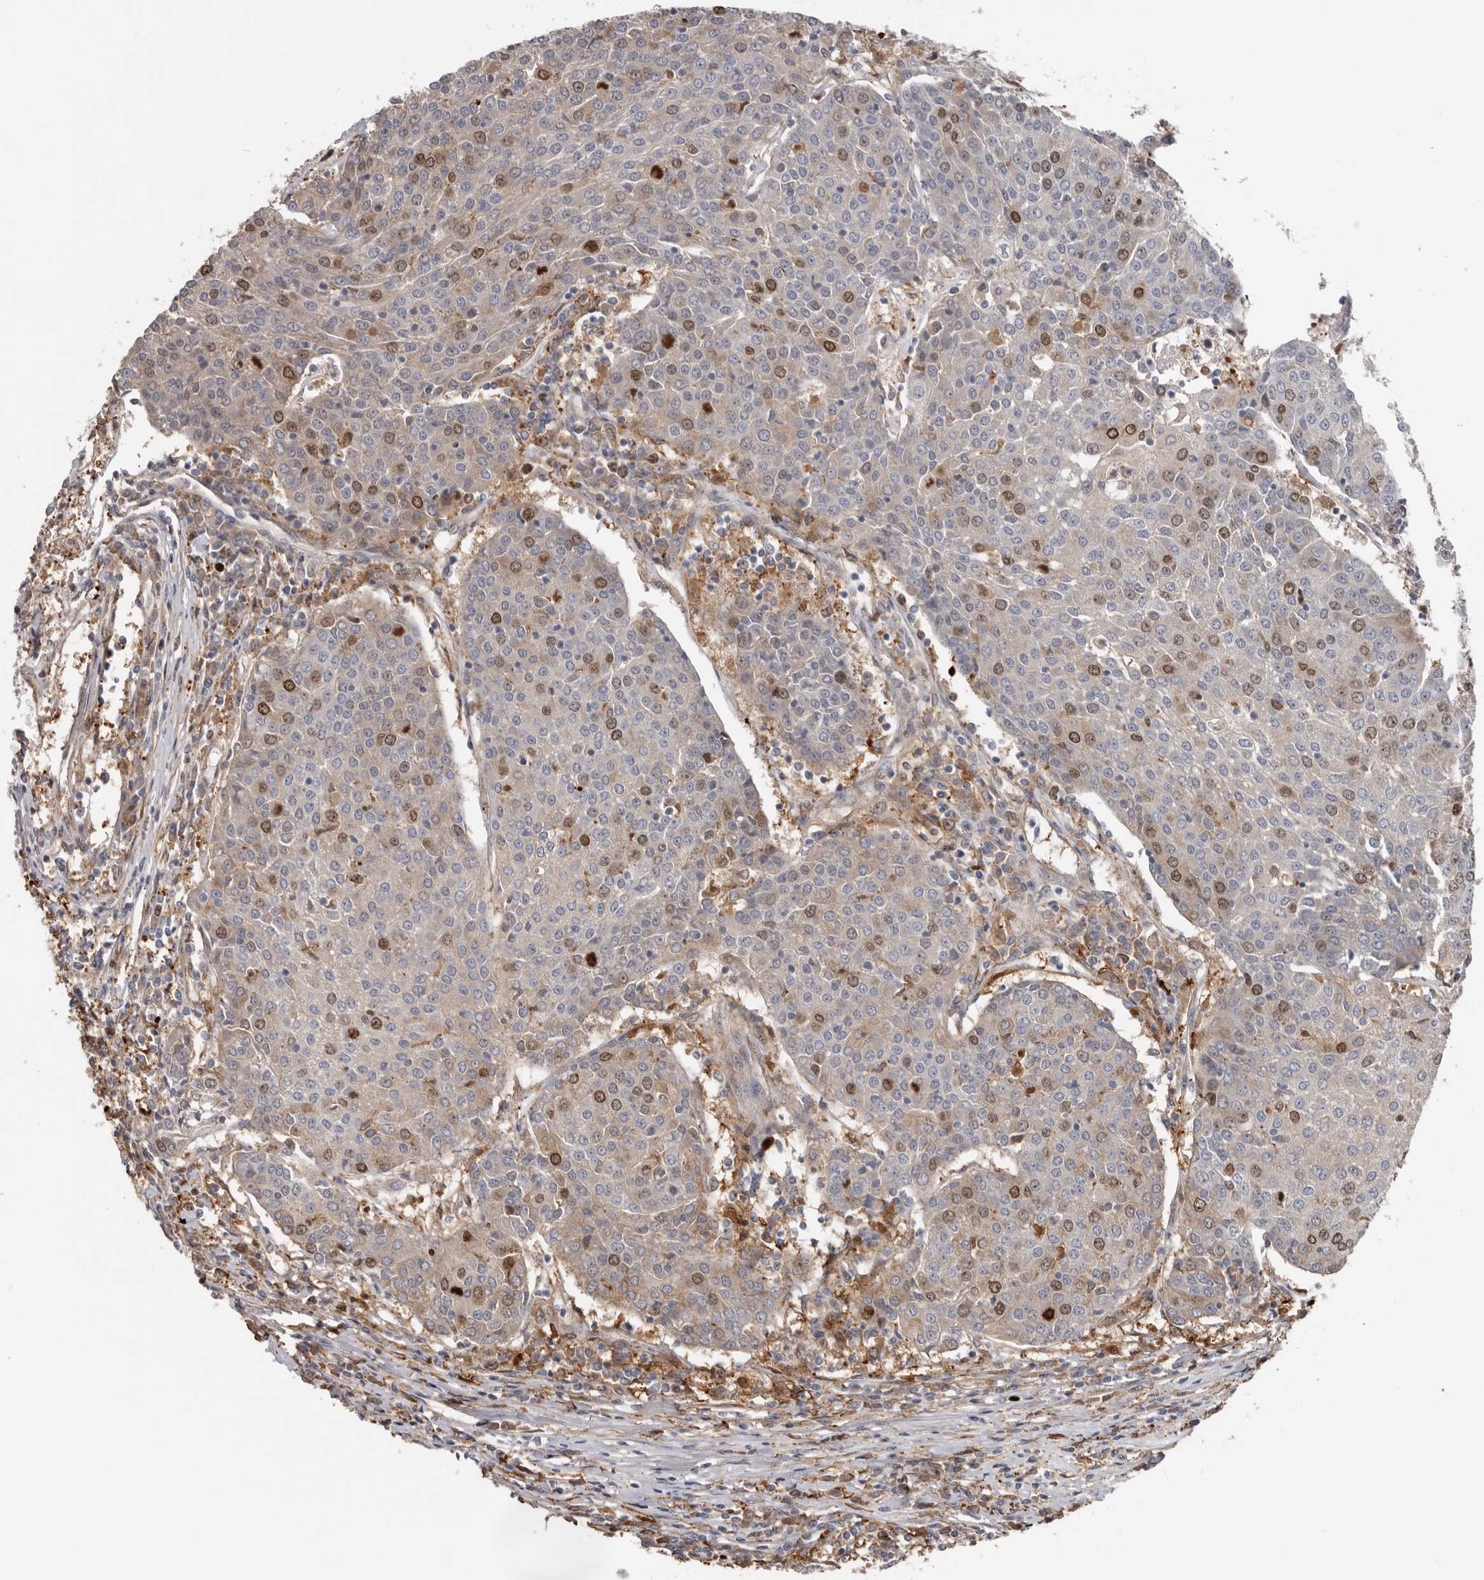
{"staining": {"intensity": "moderate", "quantity": "25%-75%", "location": "nuclear"}, "tissue": "urothelial cancer", "cell_type": "Tumor cells", "image_type": "cancer", "snomed": [{"axis": "morphology", "description": "Urothelial carcinoma, High grade"}, {"axis": "topography", "description": "Urinary bladder"}], "caption": "Immunohistochemical staining of human urothelial cancer reveals moderate nuclear protein expression in about 25%-75% of tumor cells.", "gene": "CDCA8", "patient": {"sex": "female", "age": 85}}